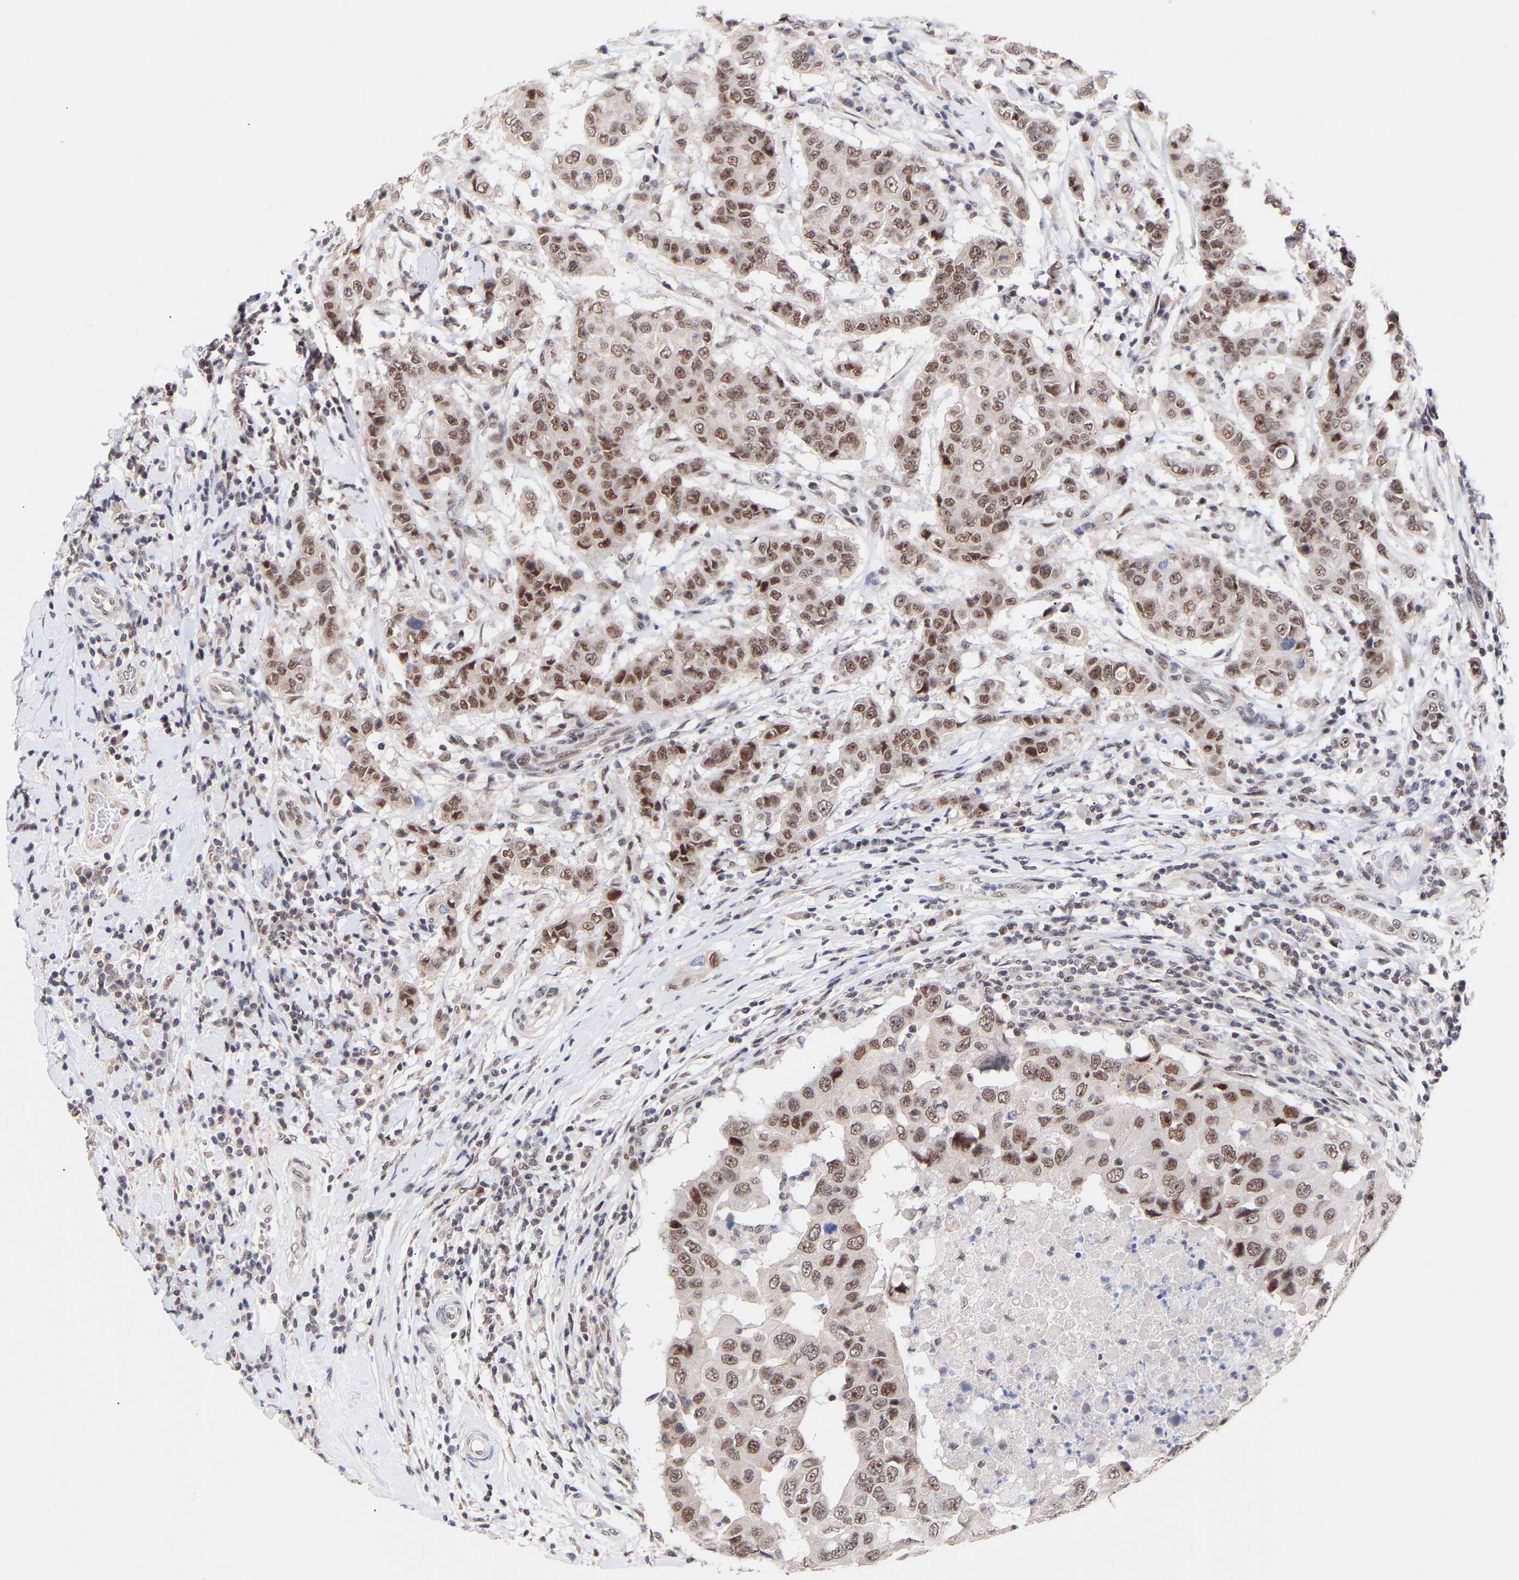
{"staining": {"intensity": "moderate", "quantity": ">75%", "location": "nuclear"}, "tissue": "breast cancer", "cell_type": "Tumor cells", "image_type": "cancer", "snomed": [{"axis": "morphology", "description": "Duct carcinoma"}, {"axis": "topography", "description": "Breast"}], "caption": "Moderate nuclear positivity for a protein is identified in about >75% of tumor cells of breast cancer using immunohistochemistry (IHC).", "gene": "RBM15", "patient": {"sex": "female", "age": 27}}